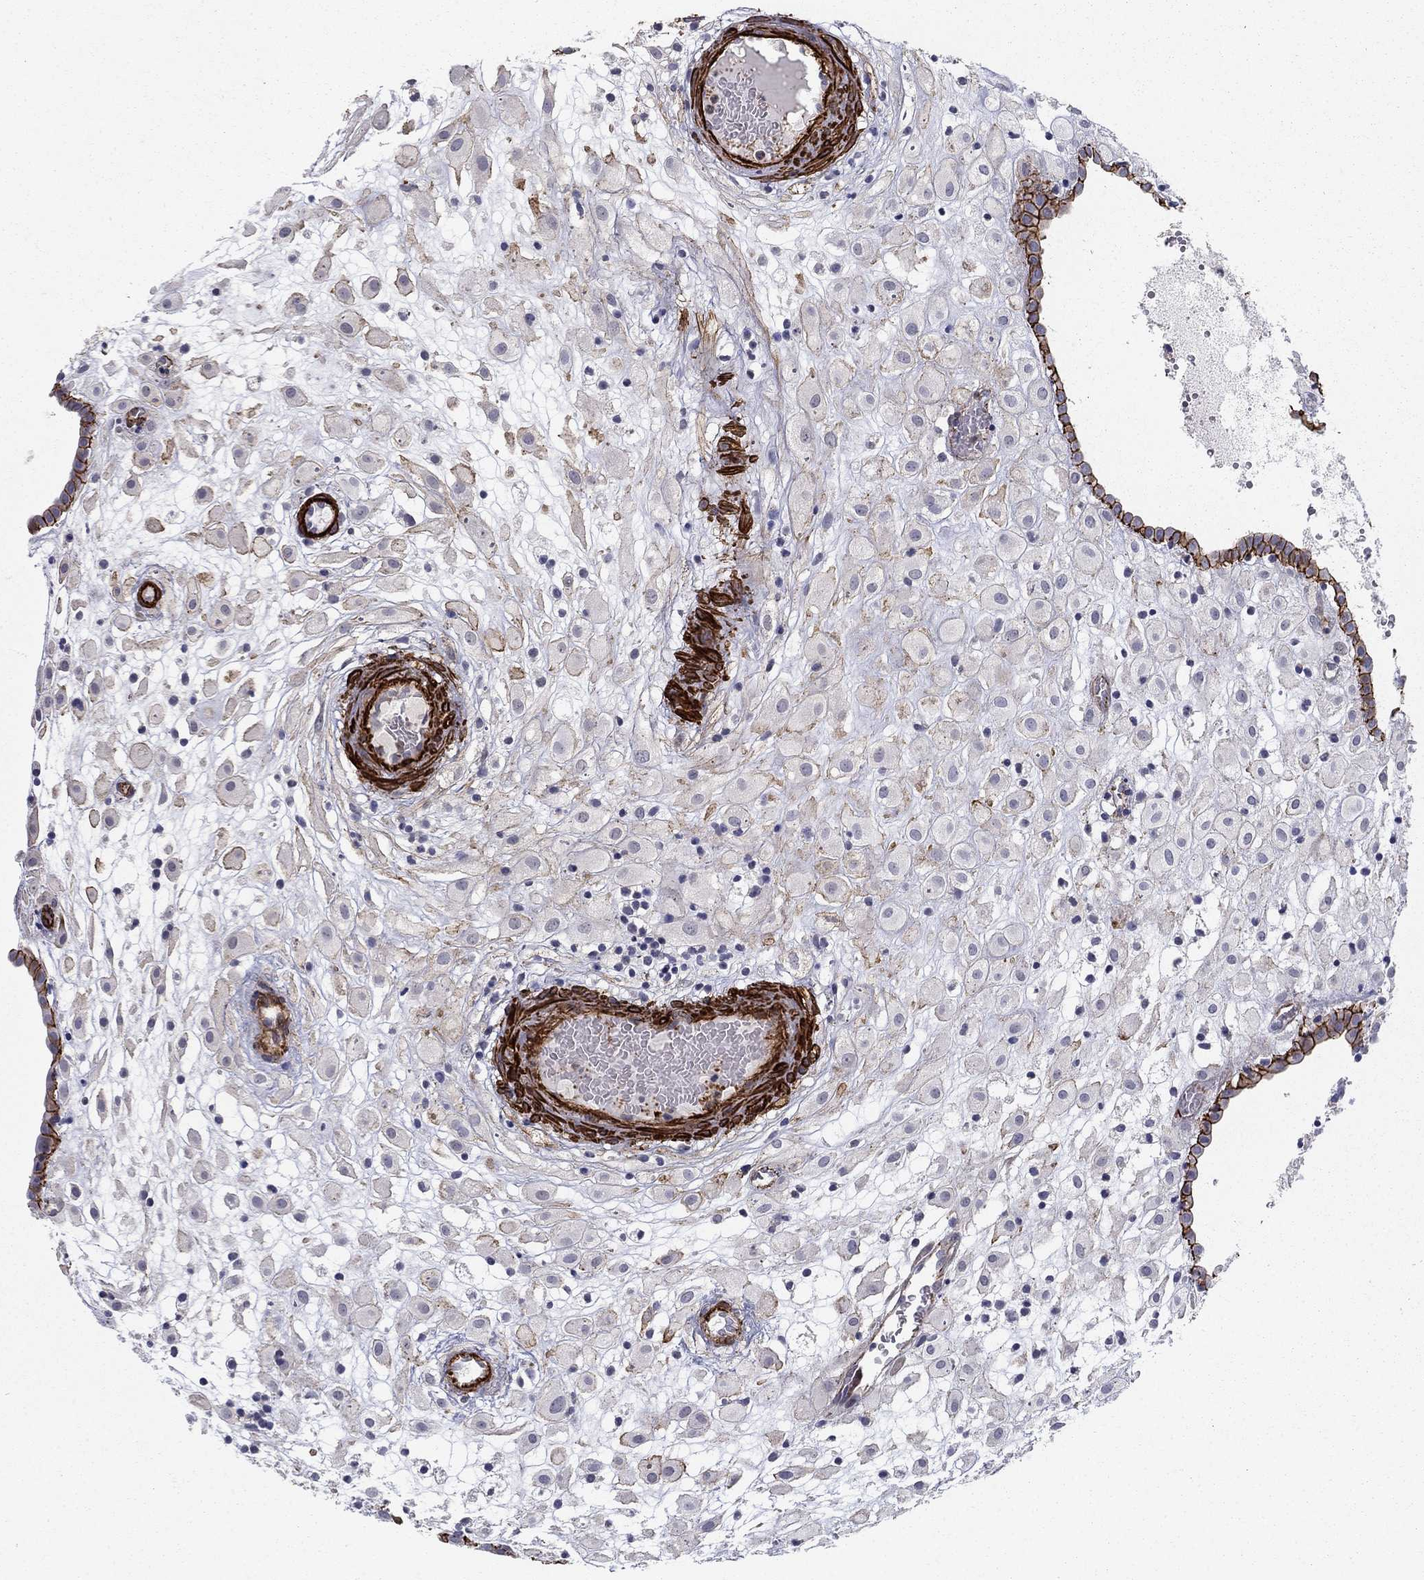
{"staining": {"intensity": "moderate", "quantity": "<25%", "location": "cytoplasmic/membranous"}, "tissue": "placenta", "cell_type": "Decidual cells", "image_type": "normal", "snomed": [{"axis": "morphology", "description": "Normal tissue, NOS"}, {"axis": "topography", "description": "Placenta"}], "caption": "Placenta stained with DAB (3,3'-diaminobenzidine) IHC reveals low levels of moderate cytoplasmic/membranous staining in about <25% of decidual cells.", "gene": "KRBA1", "patient": {"sex": "female", "age": 24}}